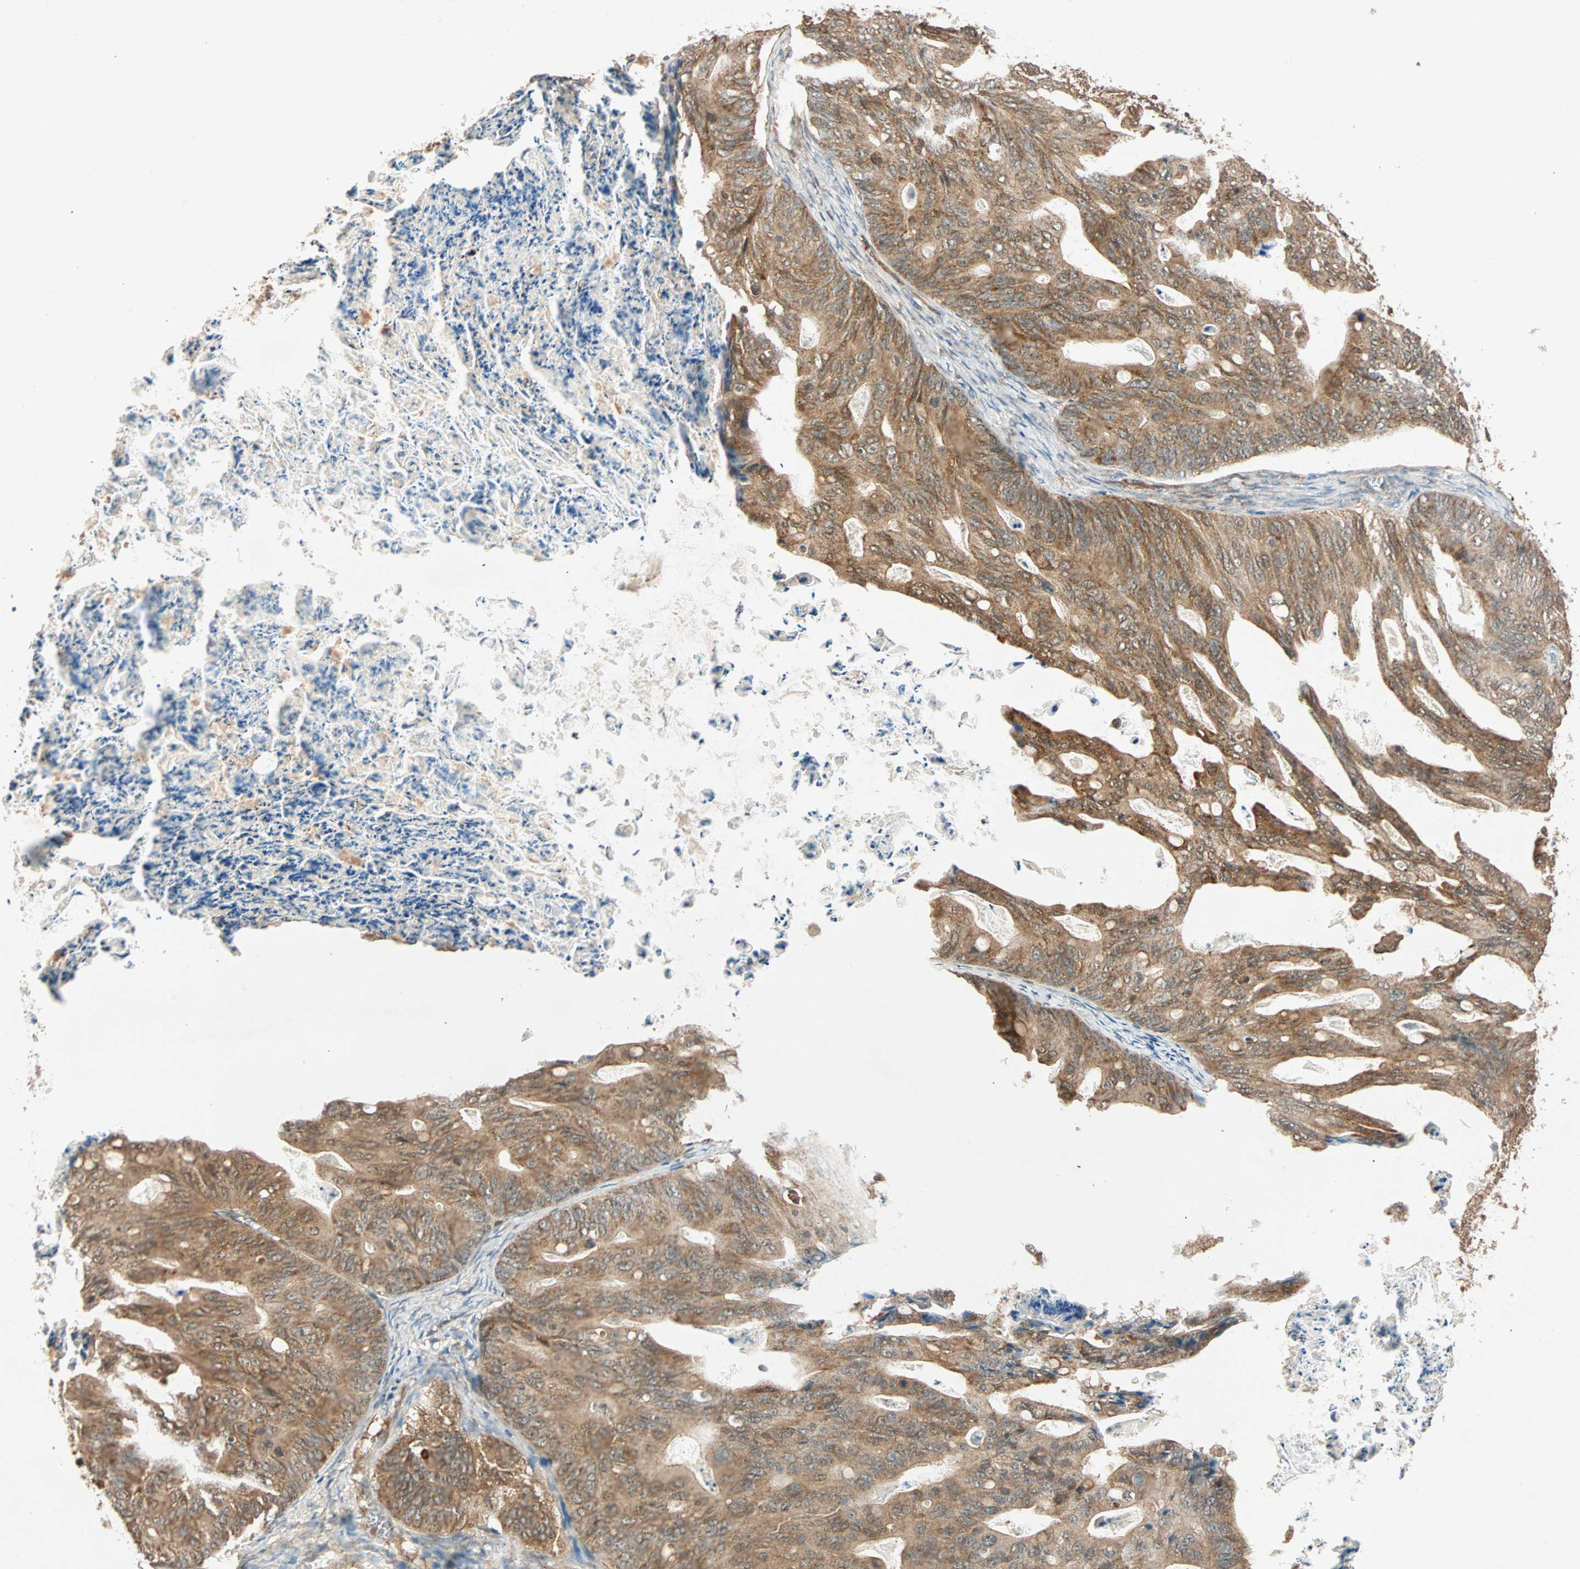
{"staining": {"intensity": "moderate", "quantity": ">75%", "location": "cytoplasmic/membranous"}, "tissue": "ovarian cancer", "cell_type": "Tumor cells", "image_type": "cancer", "snomed": [{"axis": "morphology", "description": "Cystadenocarcinoma, mucinous, NOS"}, {"axis": "topography", "description": "Ovary"}], "caption": "Human ovarian cancer stained with a protein marker reveals moderate staining in tumor cells.", "gene": "MAPK1", "patient": {"sex": "female", "age": 36}}